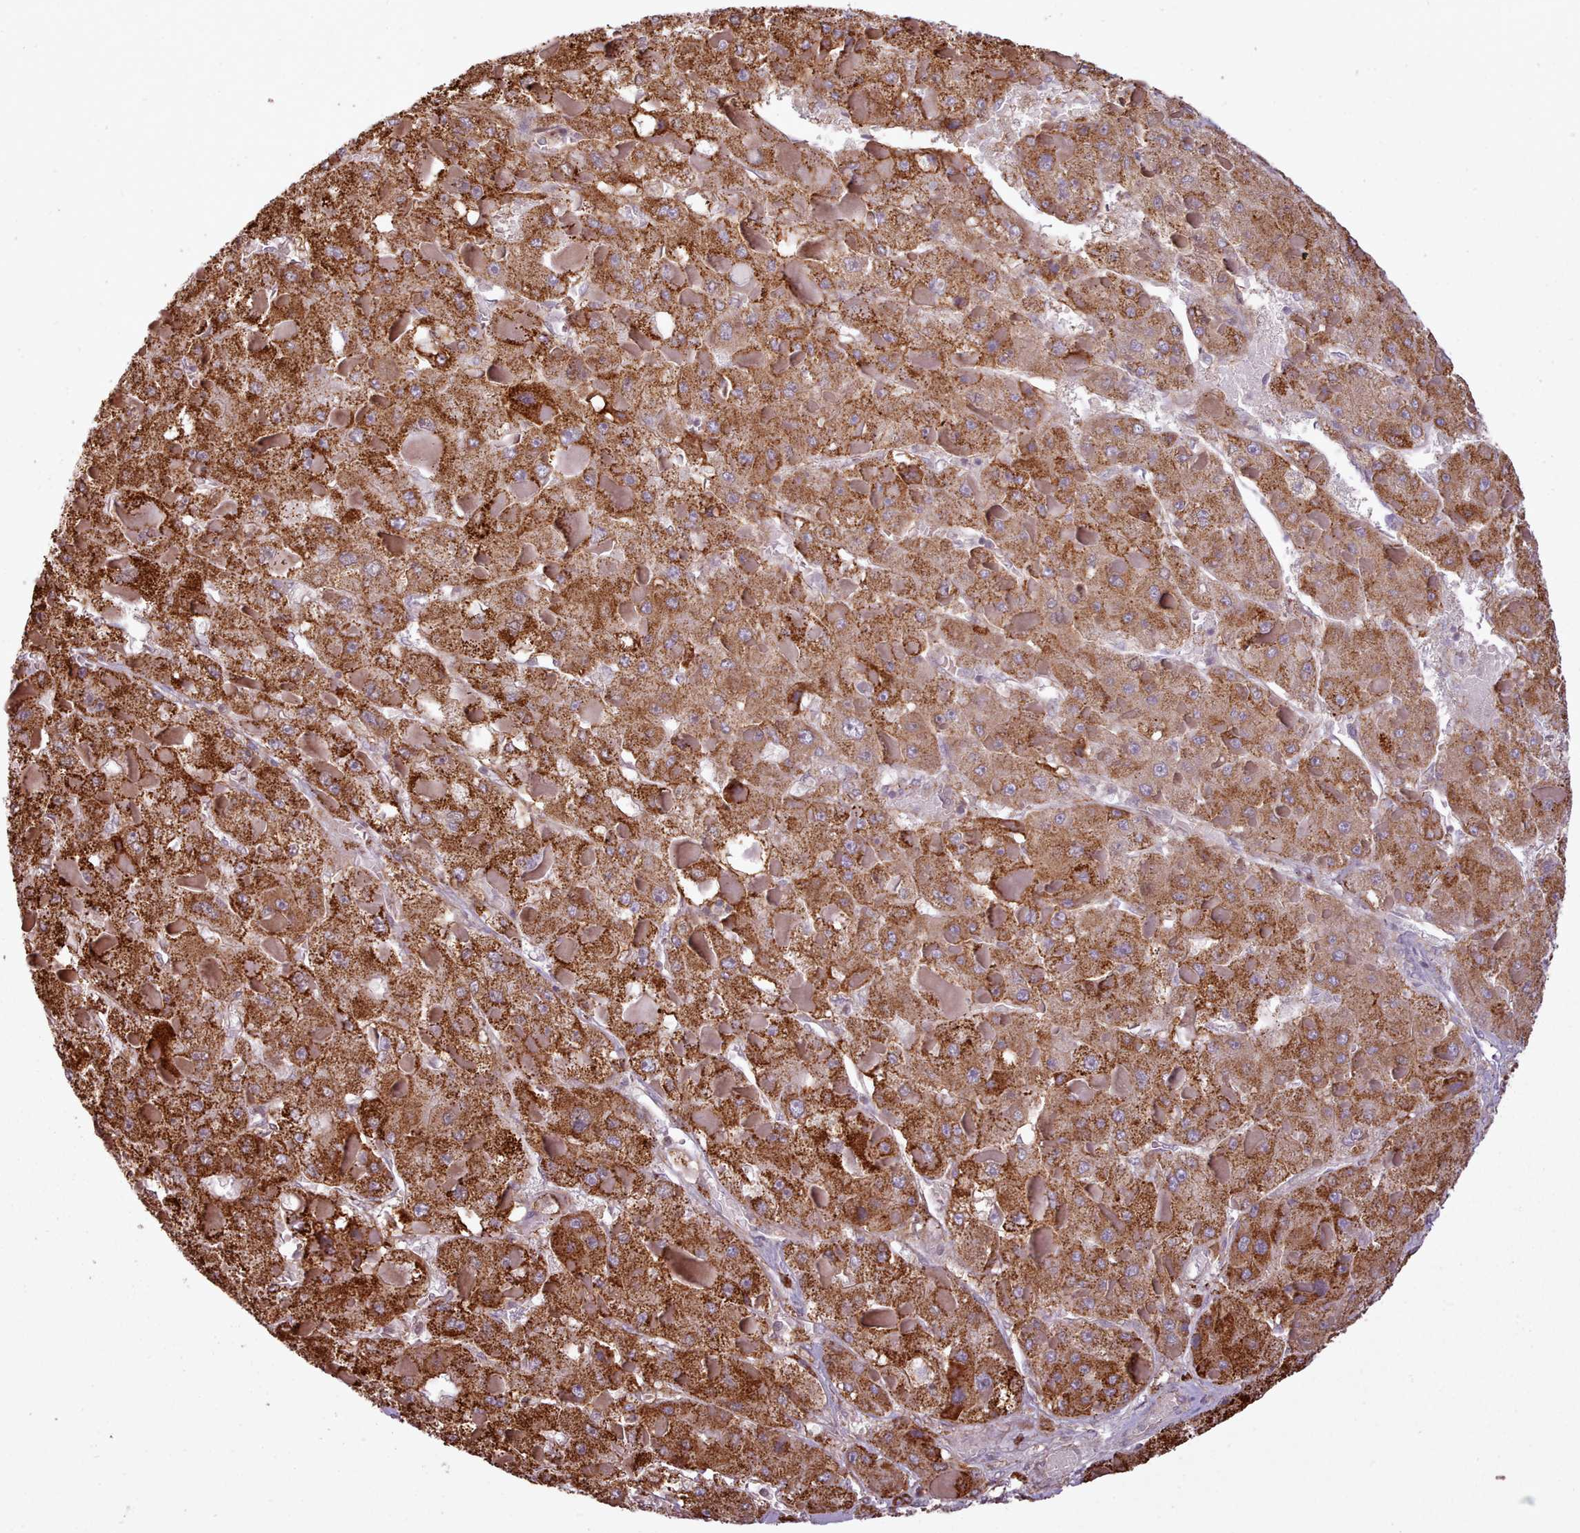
{"staining": {"intensity": "strong", "quantity": ">75%", "location": "cytoplasmic/membranous"}, "tissue": "liver cancer", "cell_type": "Tumor cells", "image_type": "cancer", "snomed": [{"axis": "morphology", "description": "Carcinoma, Hepatocellular, NOS"}, {"axis": "topography", "description": "Liver"}], "caption": "Protein staining by immunohistochemistry (IHC) demonstrates strong cytoplasmic/membranous staining in about >75% of tumor cells in liver cancer. The protein is stained brown, and the nuclei are stained in blue (DAB IHC with brightfield microscopy, high magnification).", "gene": "ZMYM4", "patient": {"sex": "female", "age": 73}}